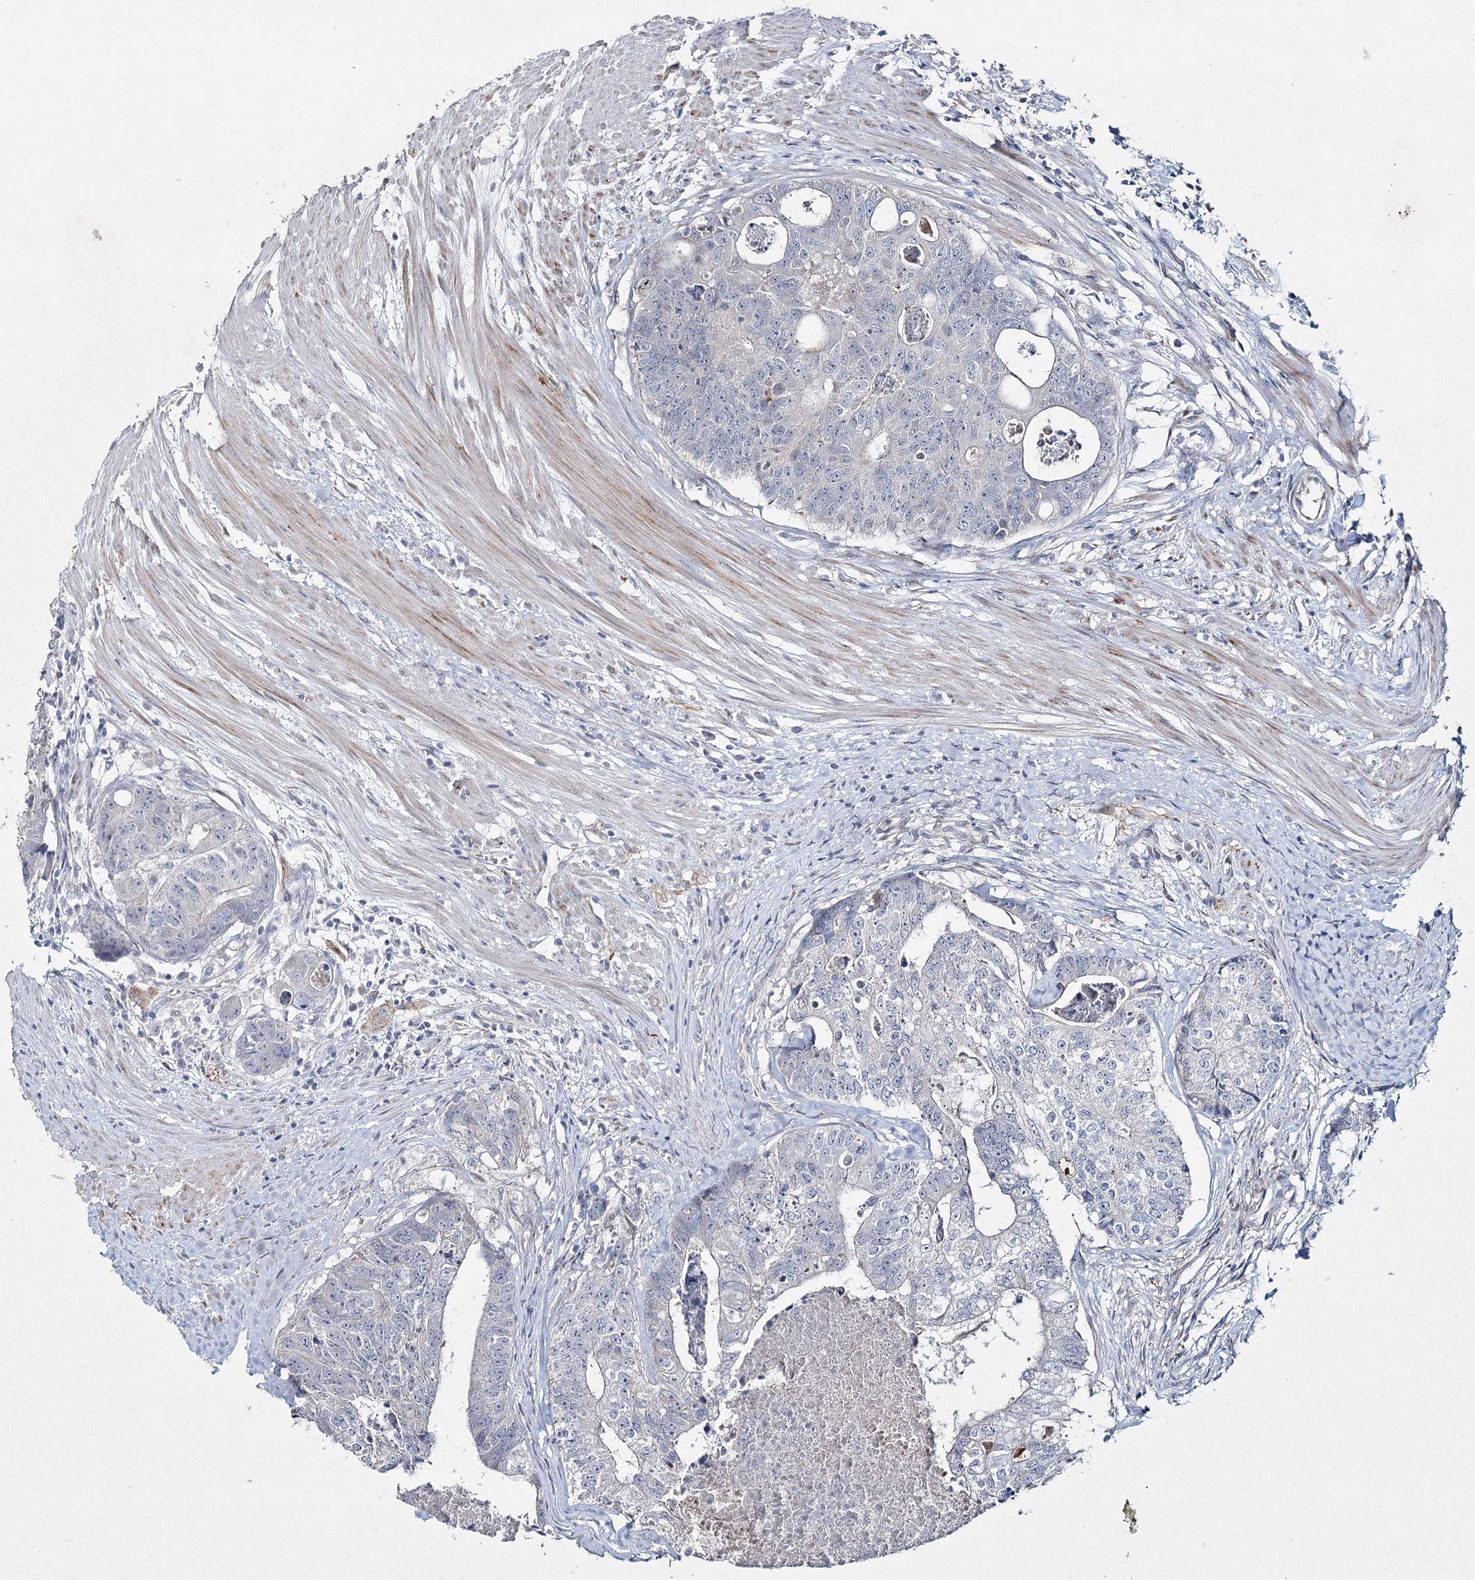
{"staining": {"intensity": "negative", "quantity": "none", "location": "none"}, "tissue": "colorectal cancer", "cell_type": "Tumor cells", "image_type": "cancer", "snomed": [{"axis": "morphology", "description": "Adenocarcinoma, NOS"}, {"axis": "topography", "description": "Colon"}], "caption": "IHC image of neoplastic tissue: human colorectal adenocarcinoma stained with DAB (3,3'-diaminobenzidine) reveals no significant protein positivity in tumor cells.", "gene": "RFX6", "patient": {"sex": "female", "age": 67}}